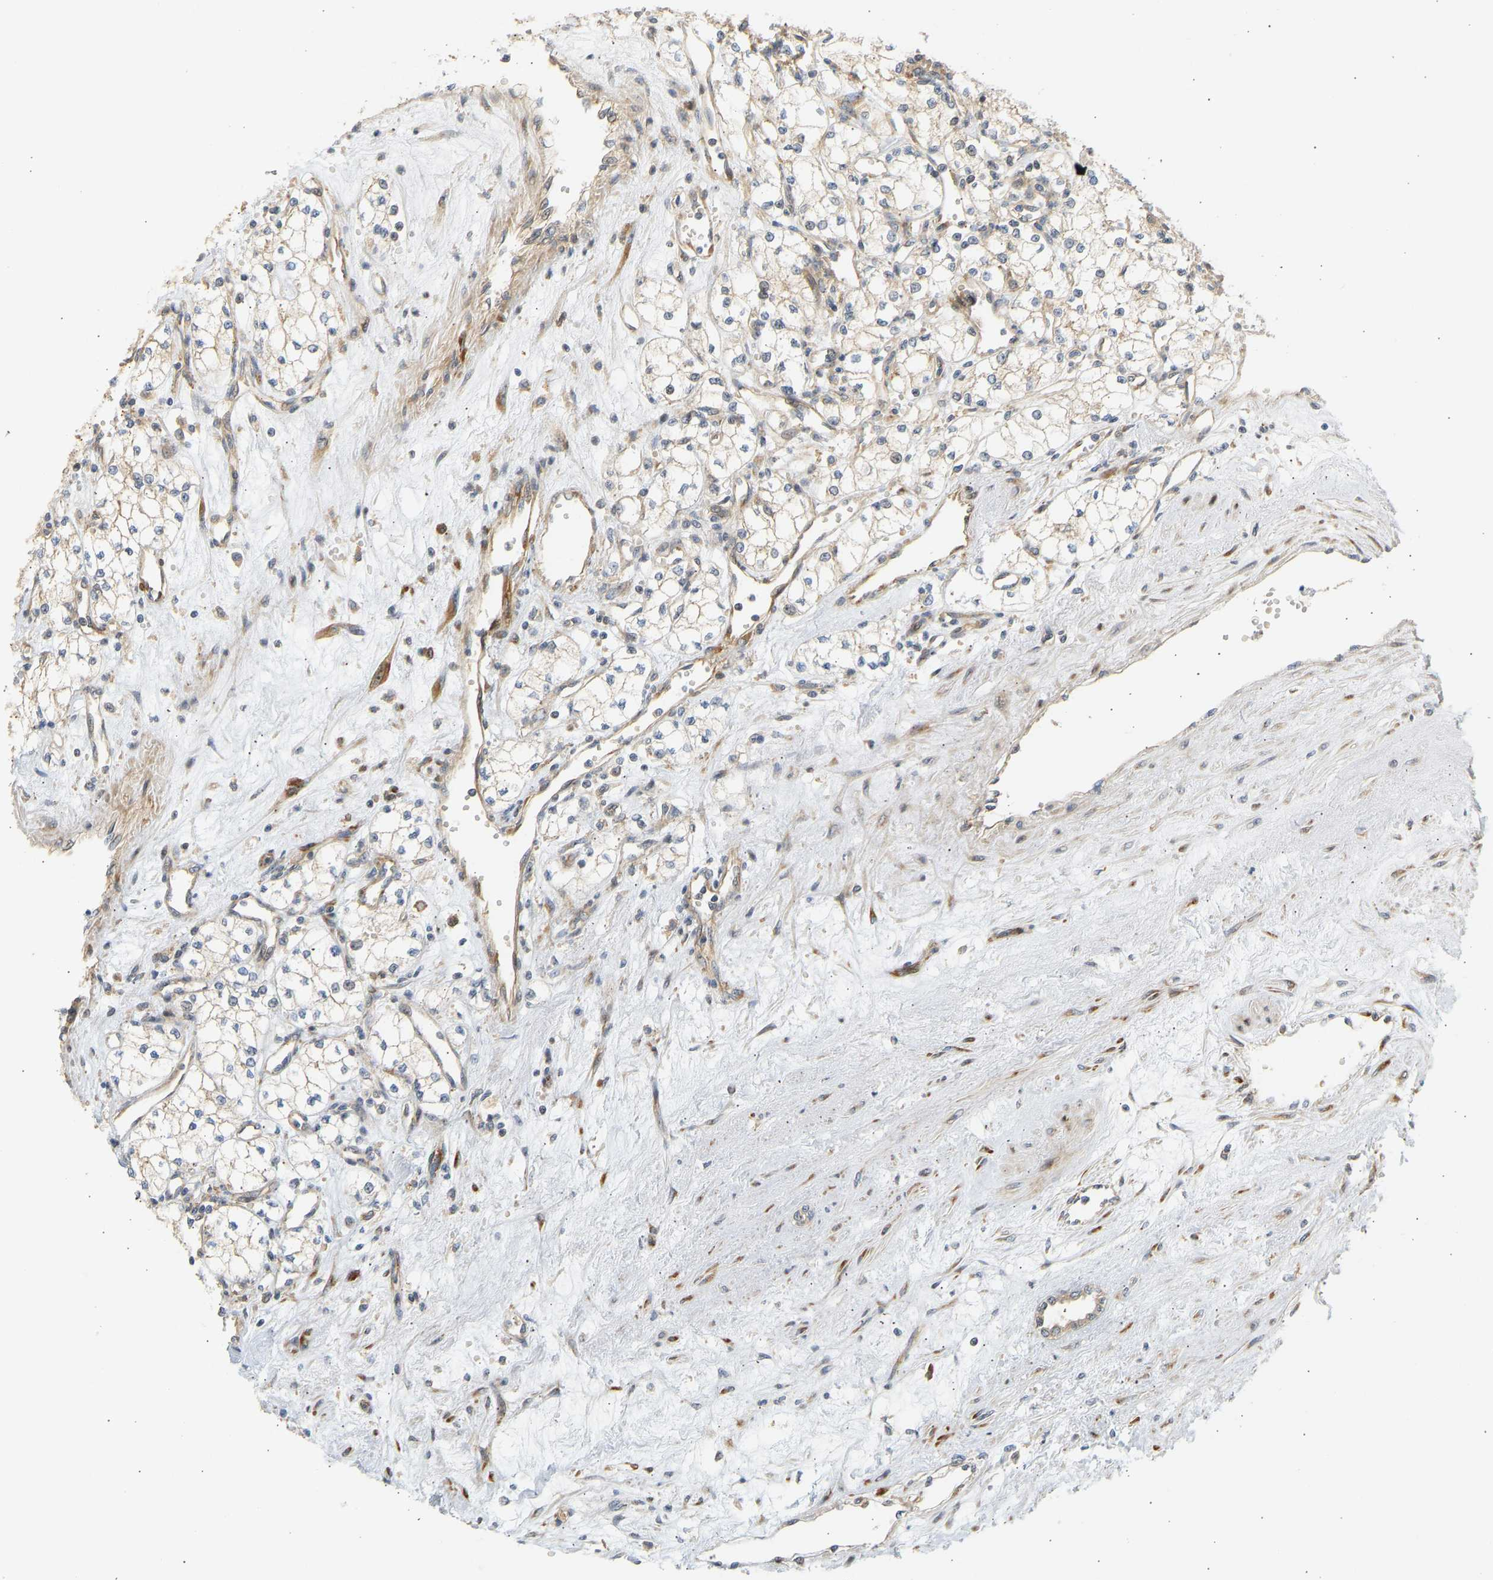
{"staining": {"intensity": "weak", "quantity": ">75%", "location": "cytoplasmic/membranous"}, "tissue": "renal cancer", "cell_type": "Tumor cells", "image_type": "cancer", "snomed": [{"axis": "morphology", "description": "Adenocarcinoma, NOS"}, {"axis": "topography", "description": "Kidney"}], "caption": "The photomicrograph displays immunohistochemical staining of renal adenocarcinoma. There is weak cytoplasmic/membranous expression is appreciated in about >75% of tumor cells.", "gene": "RPS14", "patient": {"sex": "male", "age": 59}}